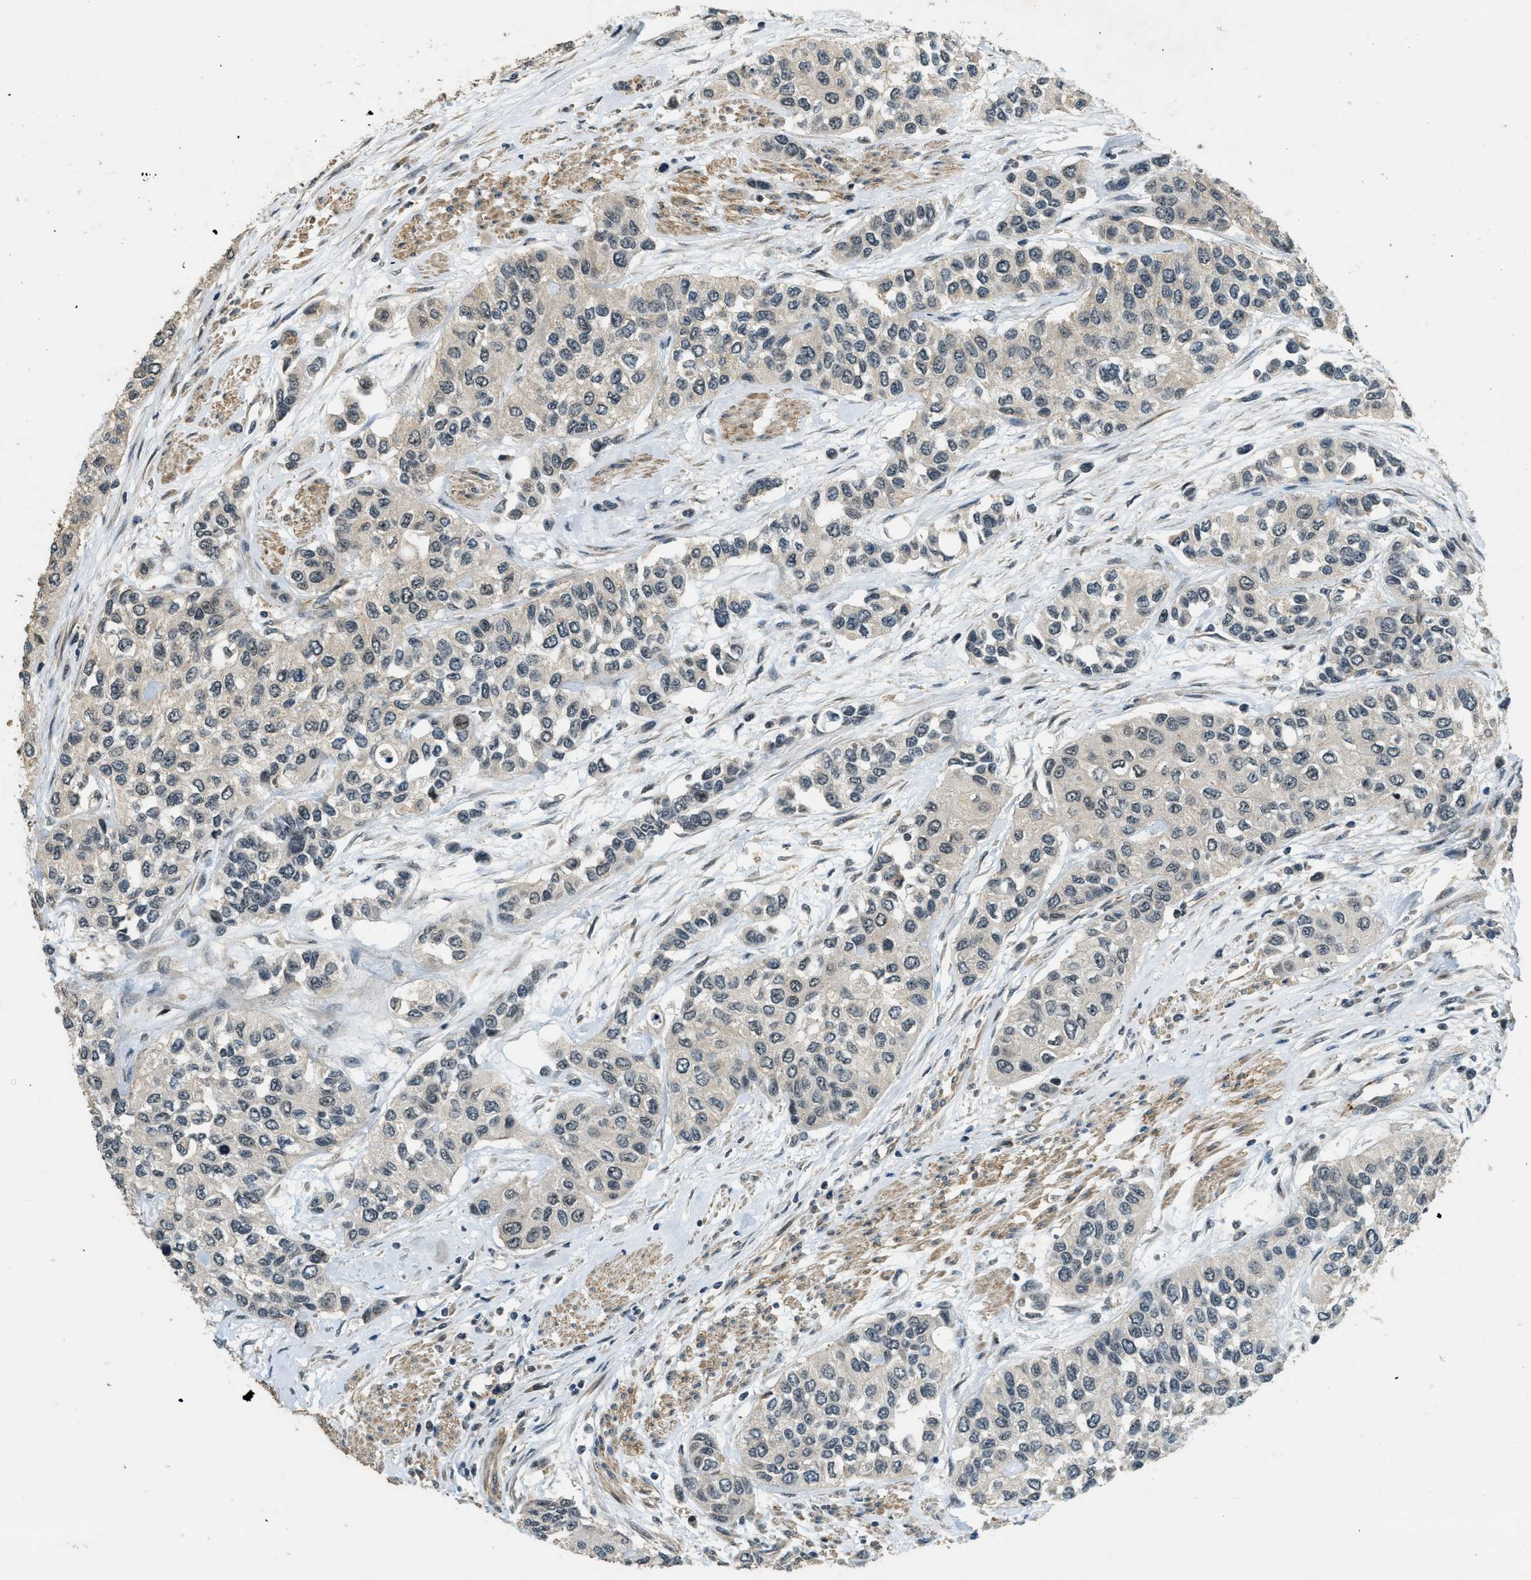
{"staining": {"intensity": "negative", "quantity": "none", "location": "none"}, "tissue": "urothelial cancer", "cell_type": "Tumor cells", "image_type": "cancer", "snomed": [{"axis": "morphology", "description": "Urothelial carcinoma, High grade"}, {"axis": "topography", "description": "Urinary bladder"}], "caption": "Urothelial cancer stained for a protein using IHC displays no staining tumor cells.", "gene": "MED21", "patient": {"sex": "female", "age": 56}}